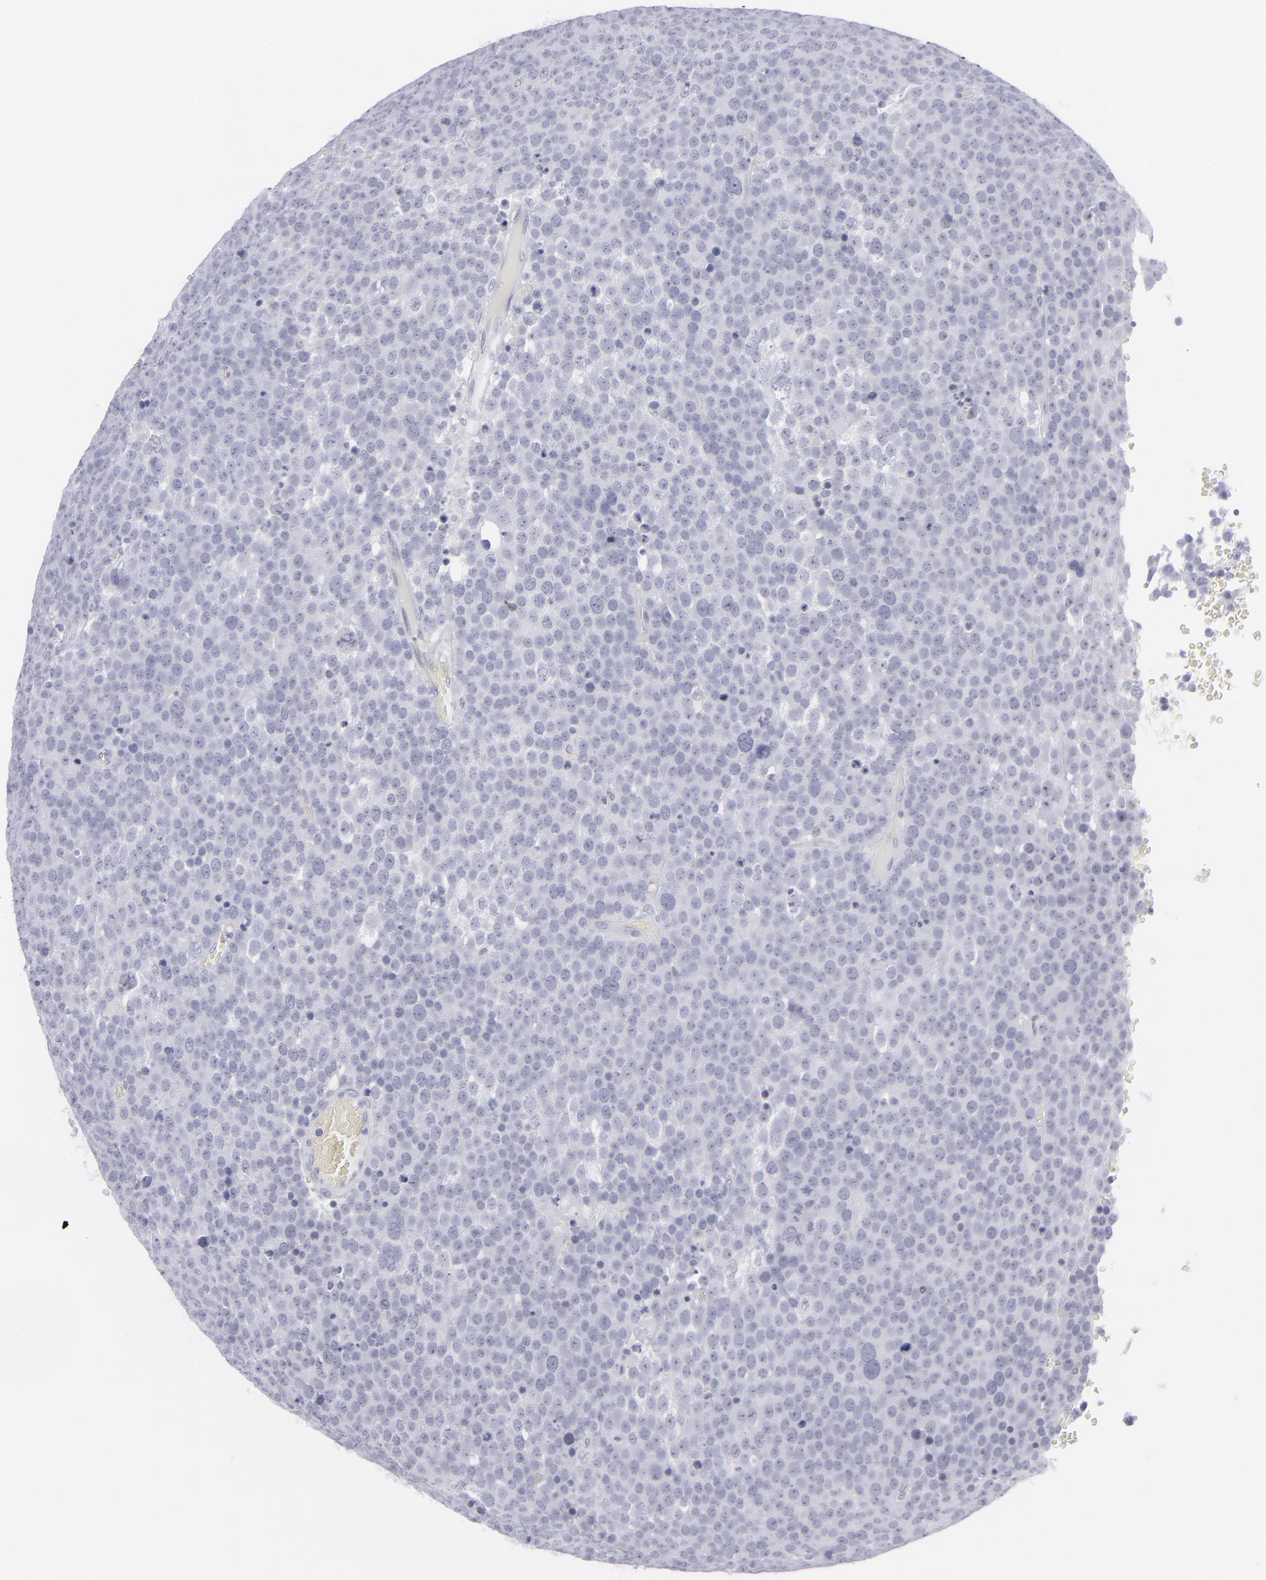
{"staining": {"intensity": "negative", "quantity": "none", "location": "none"}, "tissue": "testis cancer", "cell_type": "Tumor cells", "image_type": "cancer", "snomed": [{"axis": "morphology", "description": "Seminoma, NOS"}, {"axis": "topography", "description": "Testis"}], "caption": "Testis cancer was stained to show a protein in brown. There is no significant staining in tumor cells. (Brightfield microscopy of DAB (3,3'-diaminobenzidine) immunohistochemistry (IHC) at high magnification).", "gene": "CD7", "patient": {"sex": "male", "age": 71}}